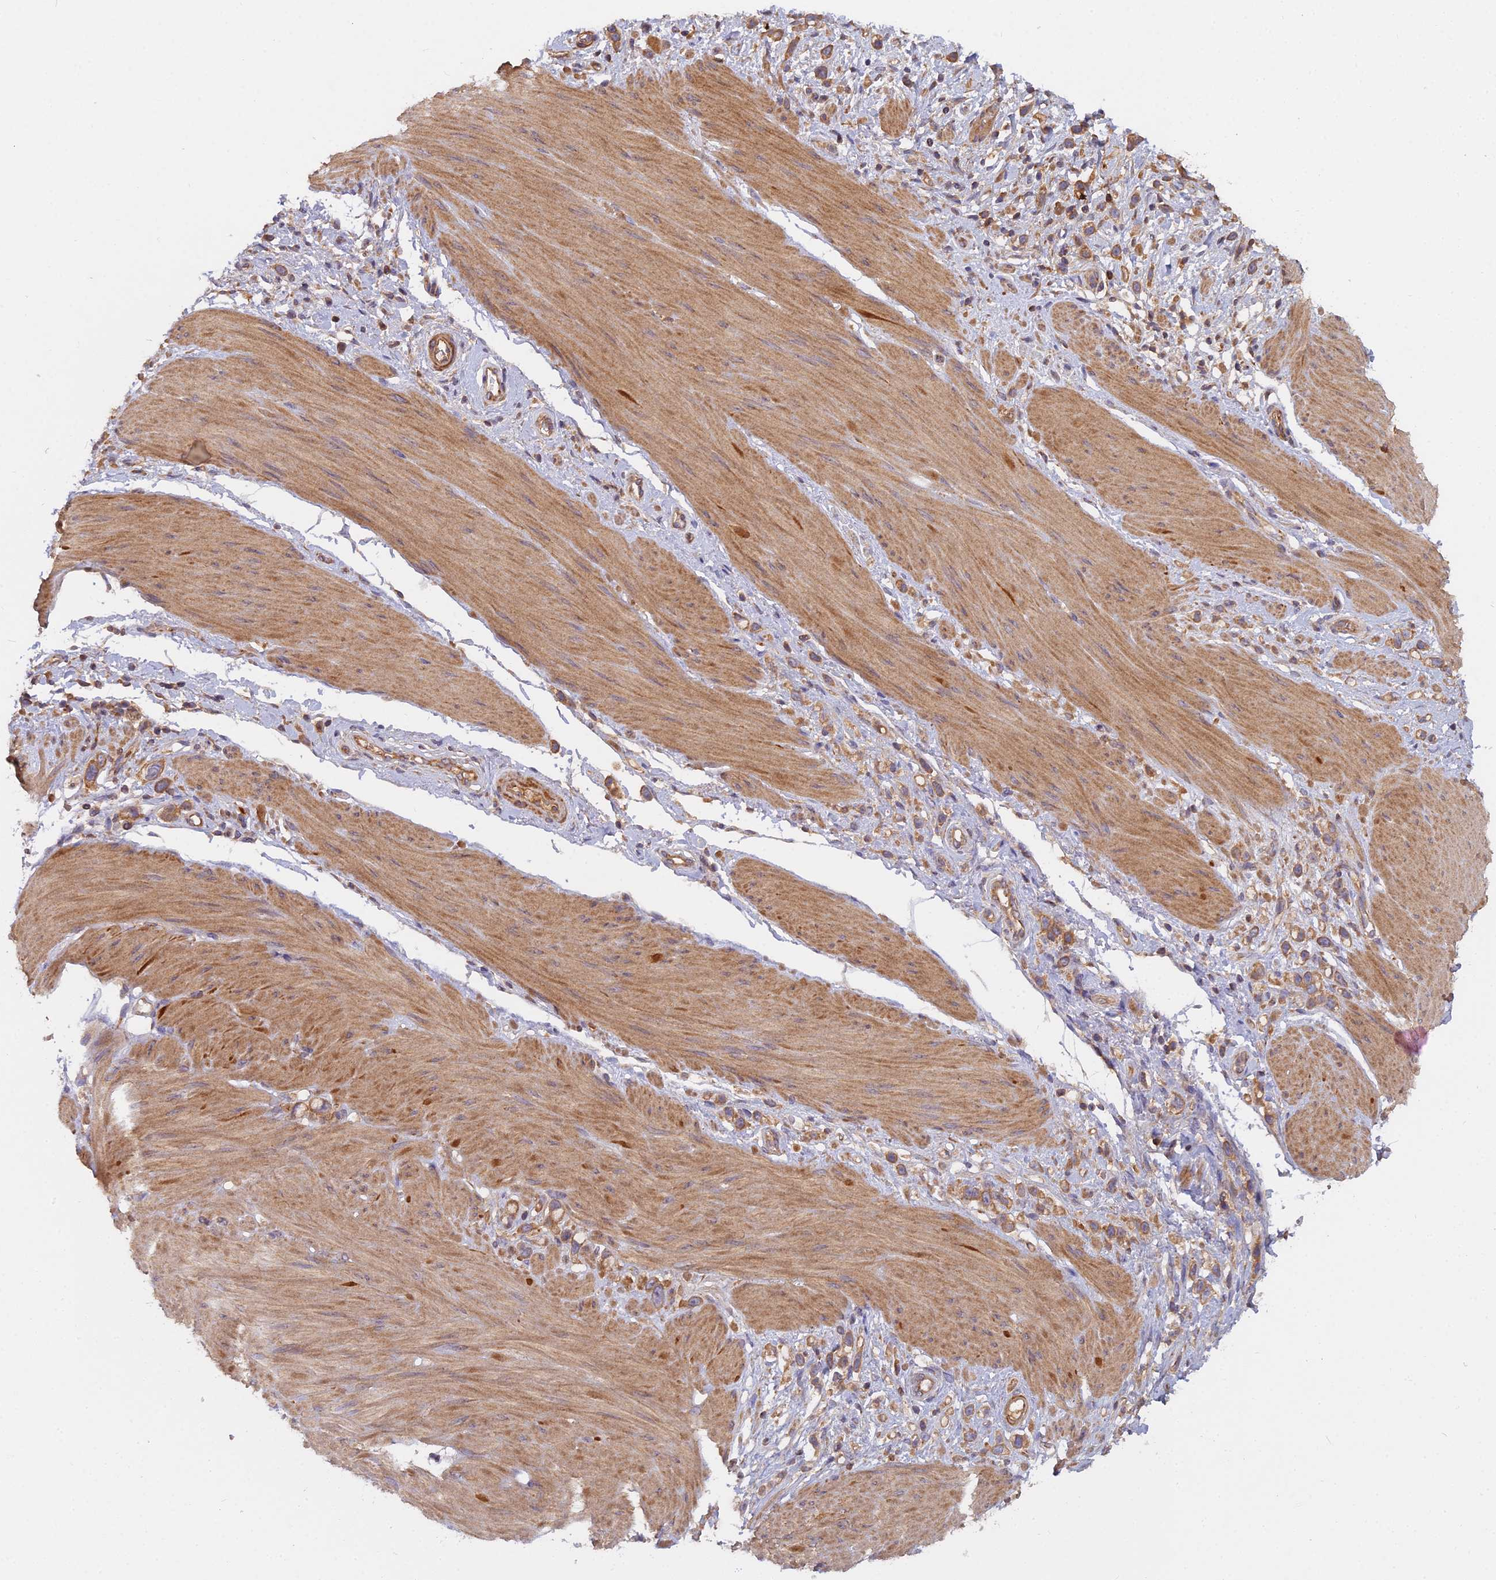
{"staining": {"intensity": "moderate", "quantity": ">75%", "location": "cytoplasmic/membranous"}, "tissue": "stomach cancer", "cell_type": "Tumor cells", "image_type": "cancer", "snomed": [{"axis": "morphology", "description": "Adenocarcinoma, NOS"}, {"axis": "topography", "description": "Stomach"}], "caption": "Approximately >75% of tumor cells in stomach cancer (adenocarcinoma) show moderate cytoplasmic/membranous protein staining as visualized by brown immunohistochemical staining.", "gene": "CCDC167", "patient": {"sex": "female", "age": 65}}